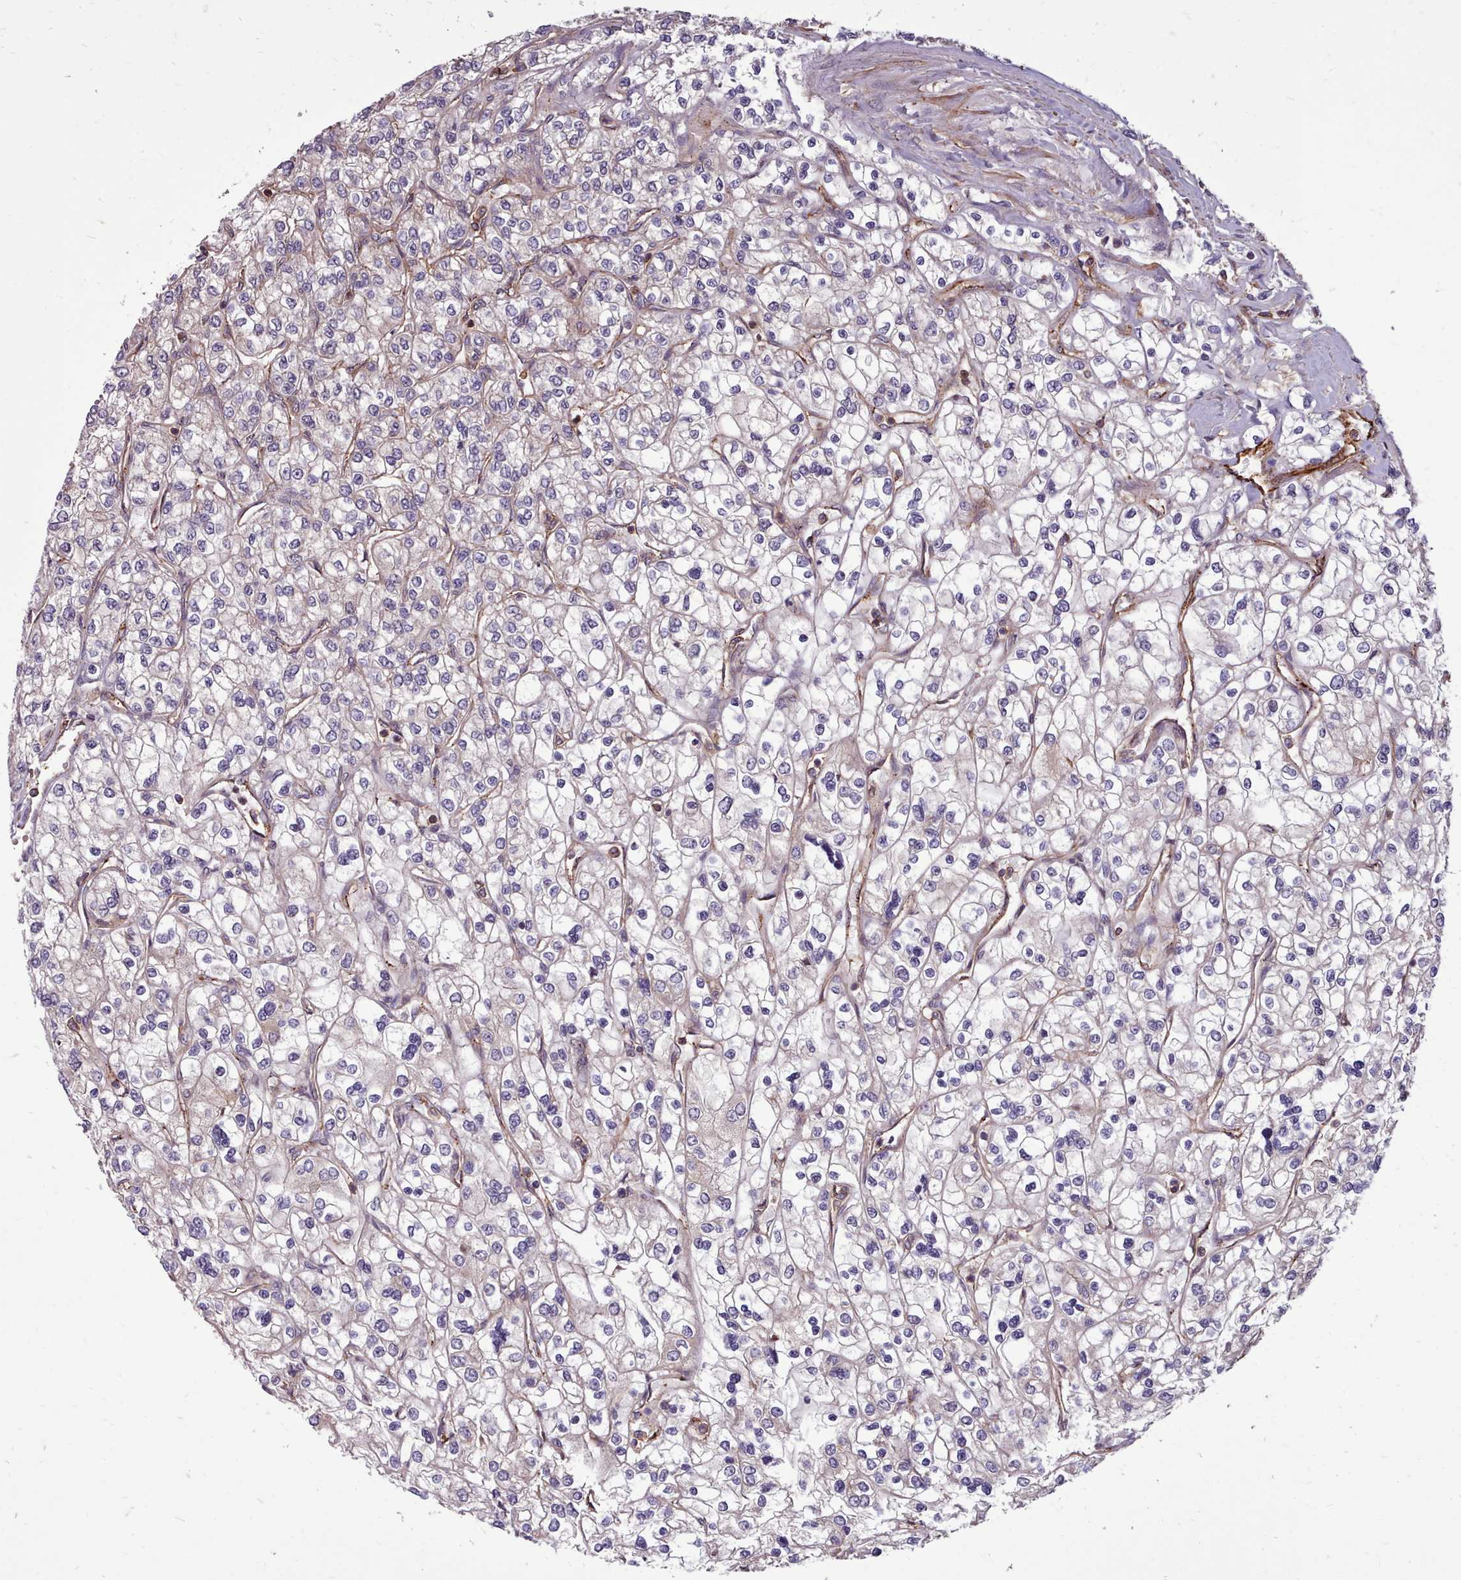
{"staining": {"intensity": "negative", "quantity": "none", "location": "none"}, "tissue": "renal cancer", "cell_type": "Tumor cells", "image_type": "cancer", "snomed": [{"axis": "morphology", "description": "Adenocarcinoma, NOS"}, {"axis": "topography", "description": "Kidney"}], "caption": "Immunohistochemistry histopathology image of neoplastic tissue: renal cancer (adenocarcinoma) stained with DAB (3,3'-diaminobenzidine) demonstrates no significant protein expression in tumor cells.", "gene": "STUB1", "patient": {"sex": "male", "age": 80}}